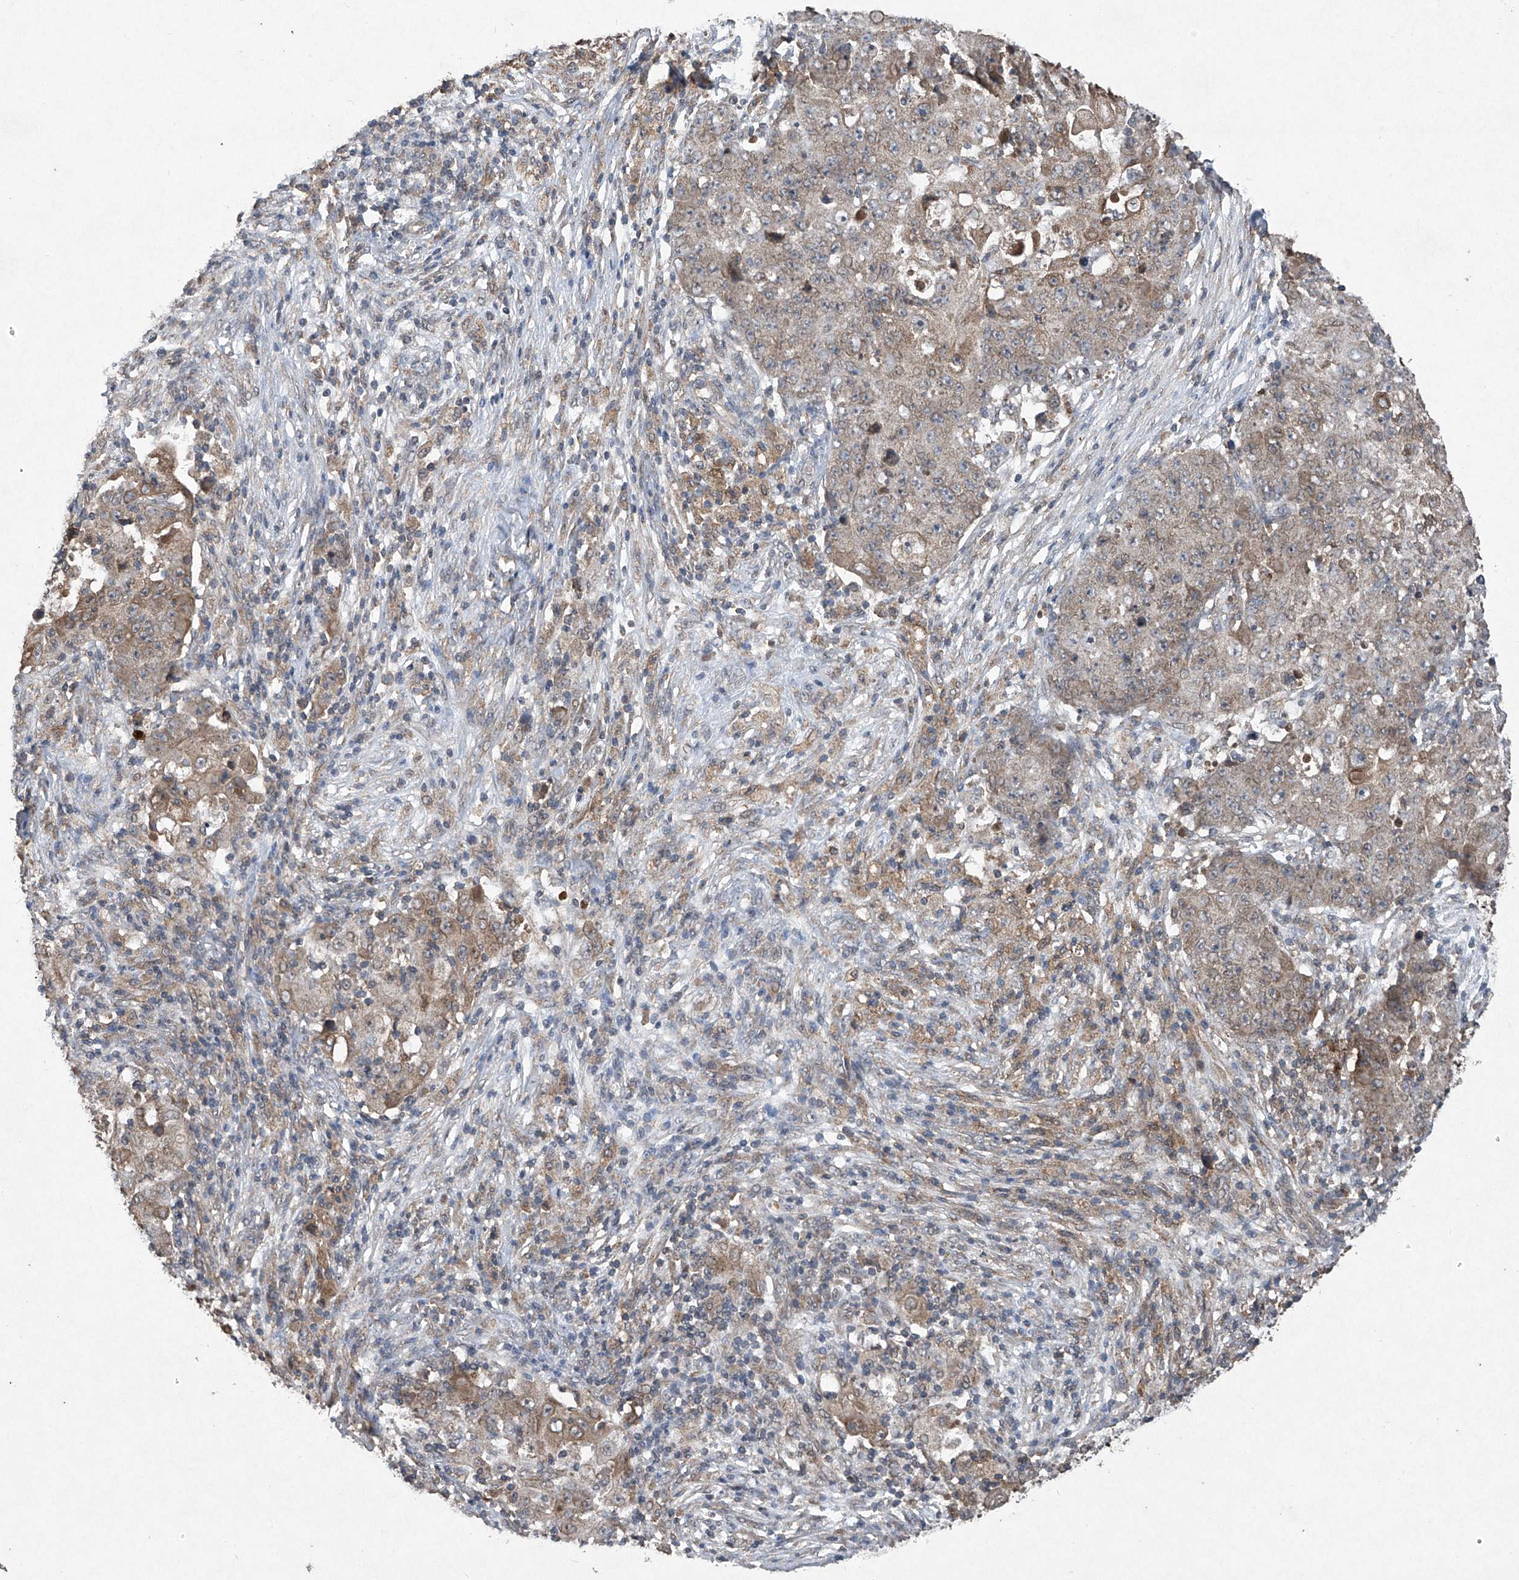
{"staining": {"intensity": "weak", "quantity": ">75%", "location": "cytoplasmic/membranous"}, "tissue": "ovarian cancer", "cell_type": "Tumor cells", "image_type": "cancer", "snomed": [{"axis": "morphology", "description": "Carcinoma, endometroid"}, {"axis": "topography", "description": "Ovary"}], "caption": "A low amount of weak cytoplasmic/membranous positivity is seen in approximately >75% of tumor cells in ovarian cancer tissue.", "gene": "SUMF2", "patient": {"sex": "female", "age": 42}}